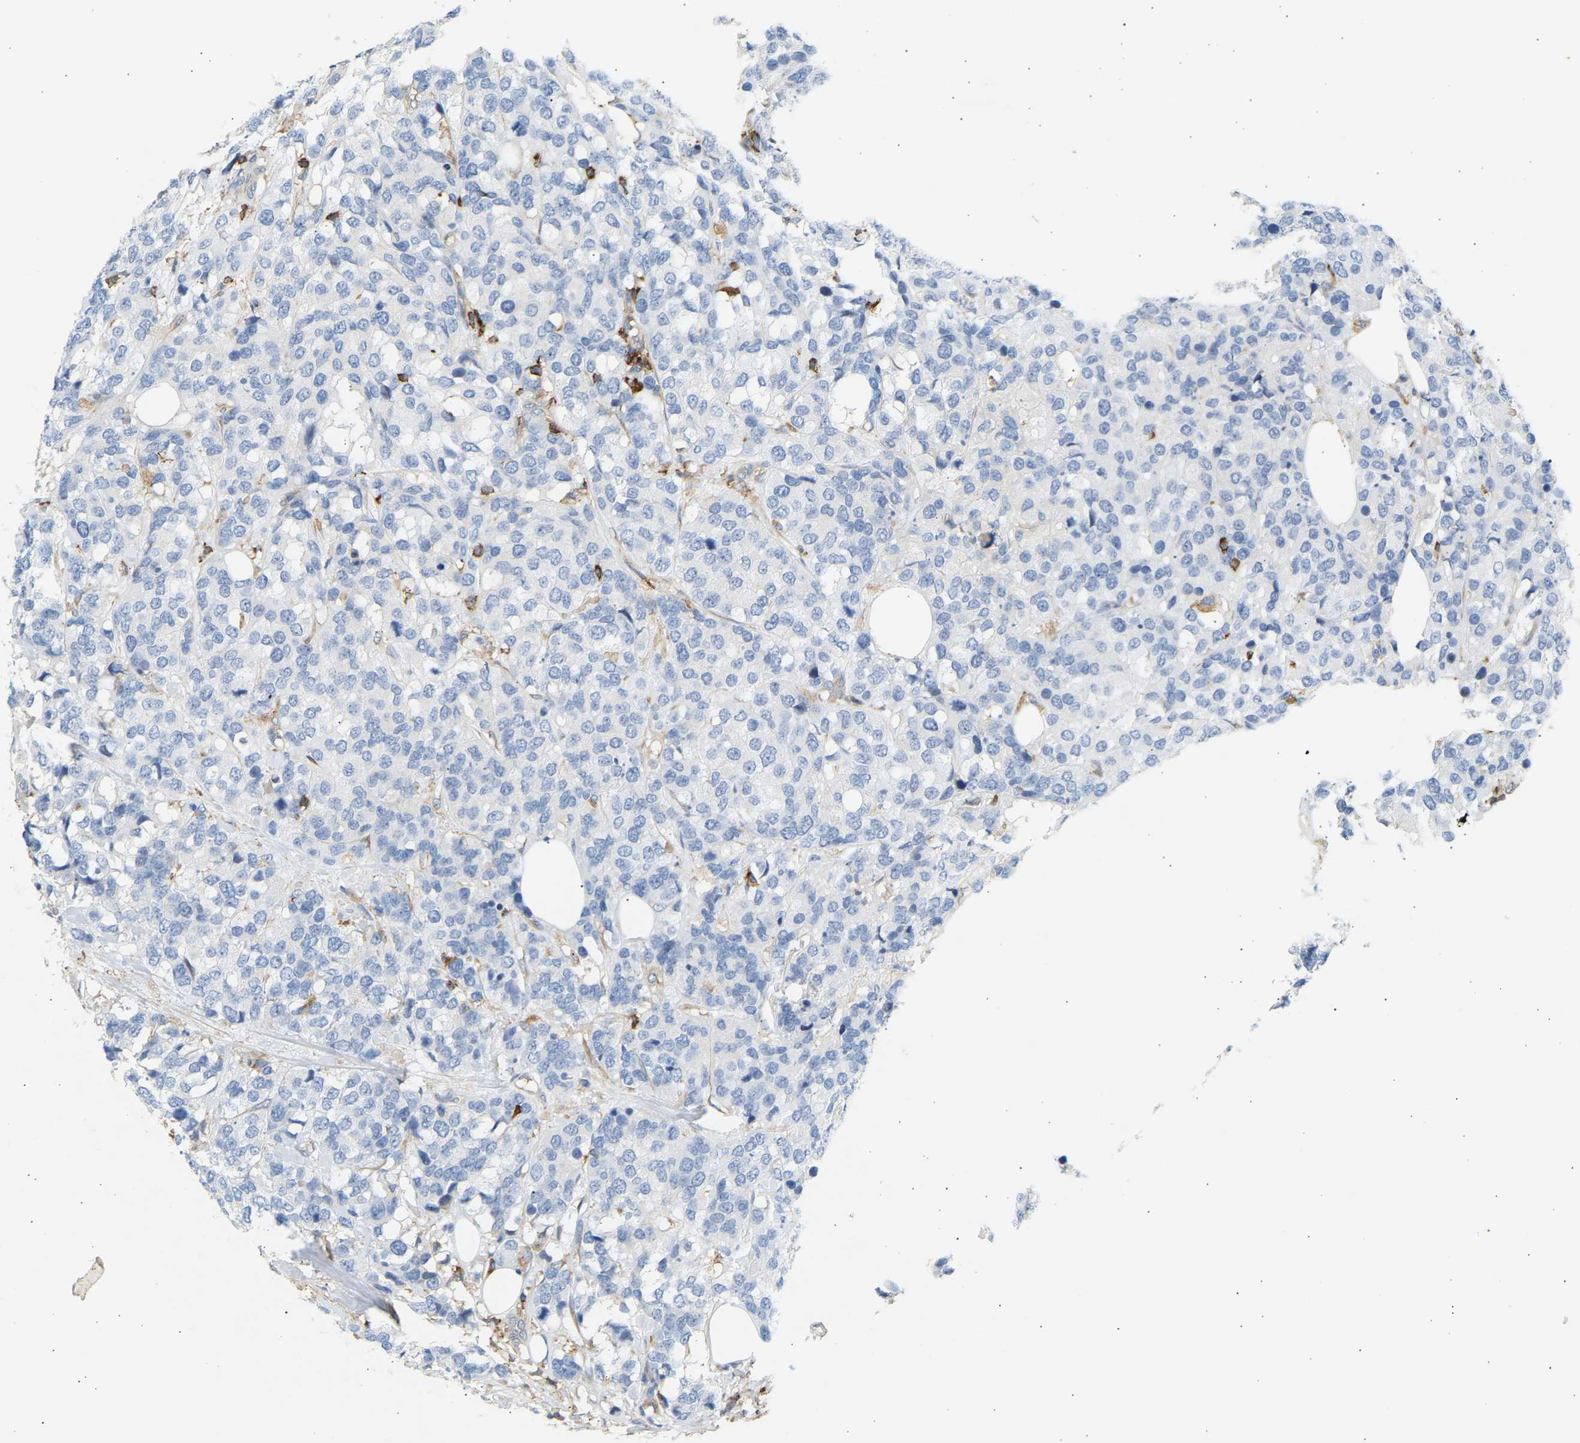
{"staining": {"intensity": "negative", "quantity": "none", "location": "none"}, "tissue": "breast cancer", "cell_type": "Tumor cells", "image_type": "cancer", "snomed": [{"axis": "morphology", "description": "Lobular carcinoma"}, {"axis": "topography", "description": "Breast"}], "caption": "The immunohistochemistry (IHC) histopathology image has no significant positivity in tumor cells of breast cancer (lobular carcinoma) tissue.", "gene": "FNBP1", "patient": {"sex": "female", "age": 59}}